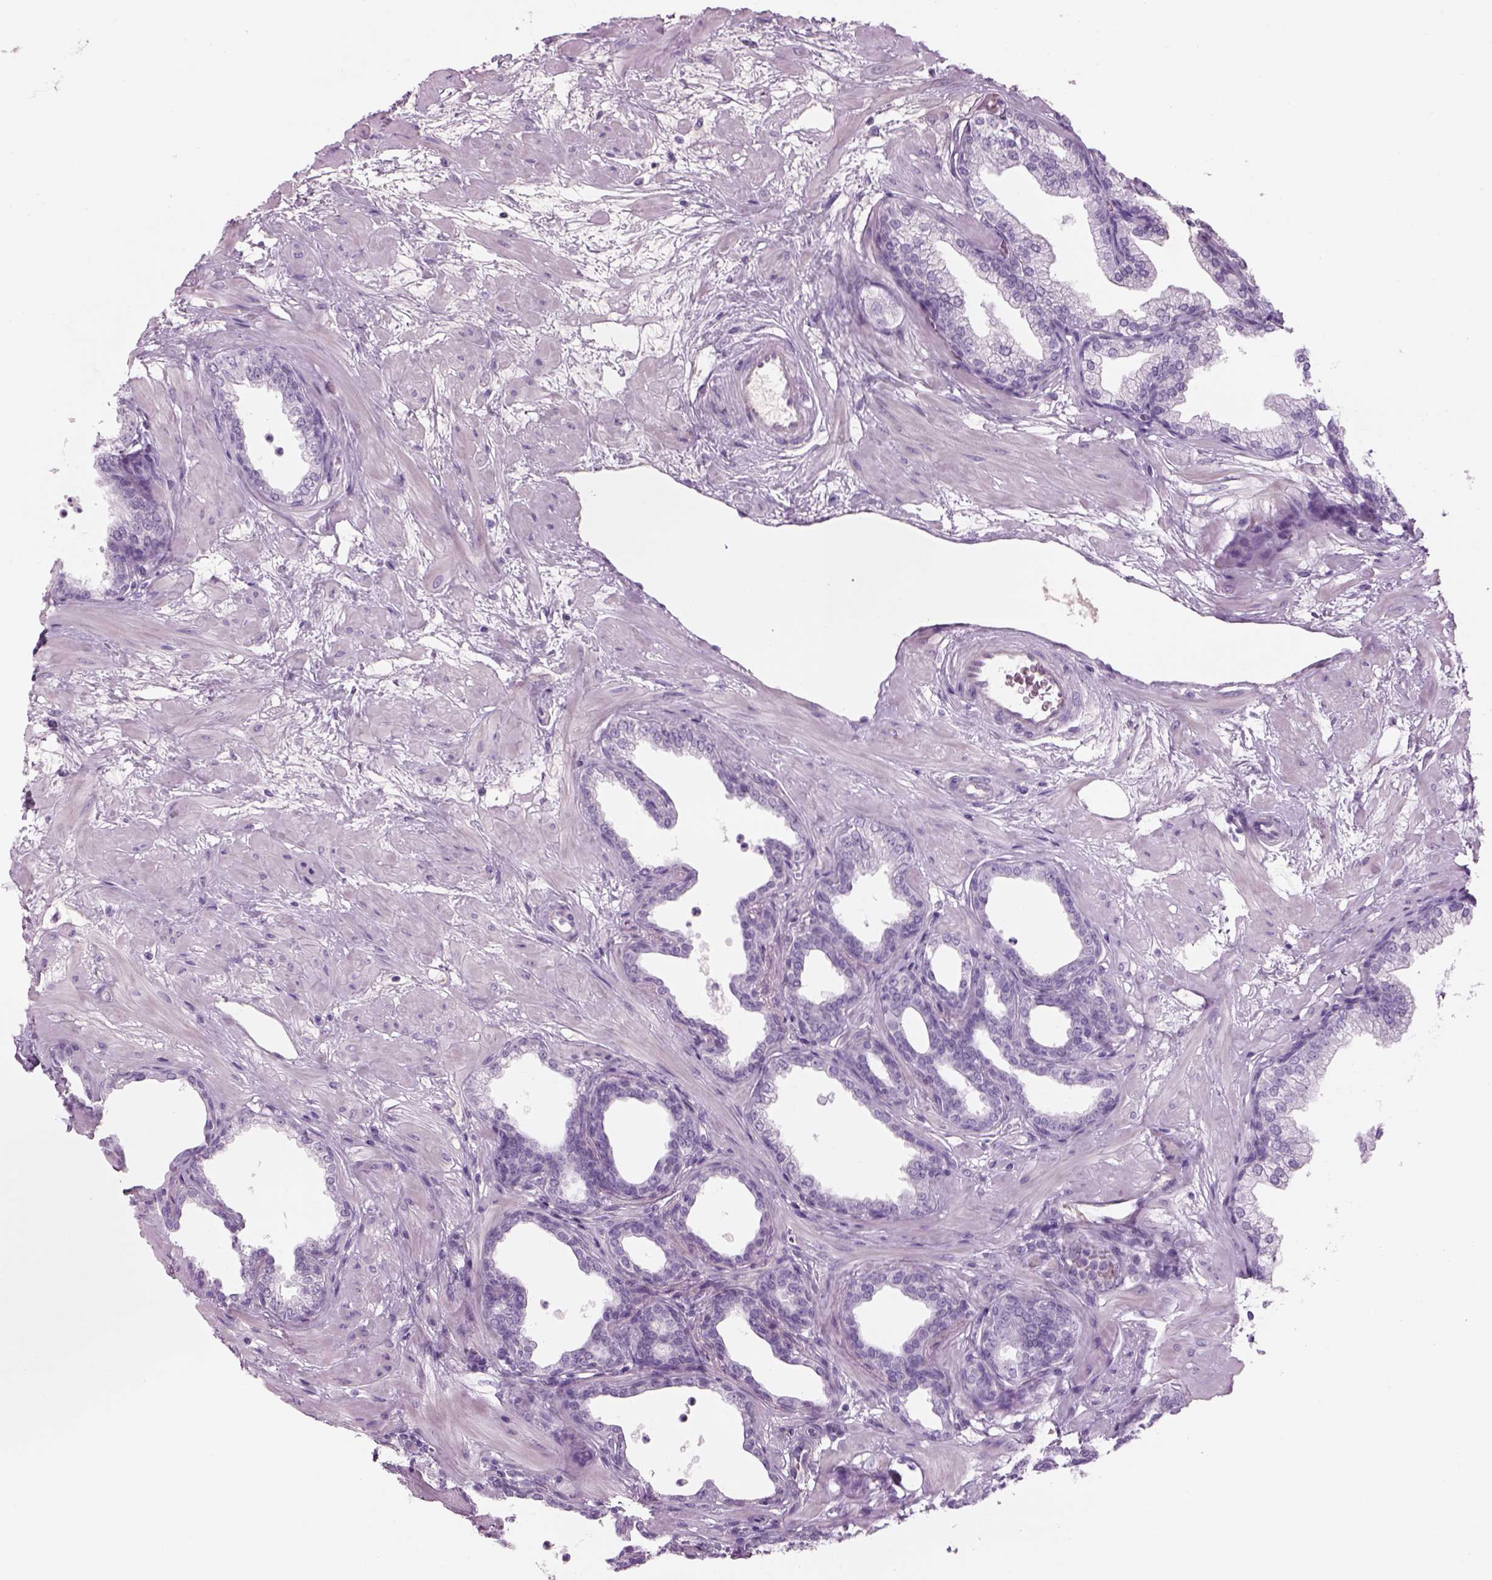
{"staining": {"intensity": "negative", "quantity": "none", "location": "none"}, "tissue": "prostate", "cell_type": "Glandular cells", "image_type": "normal", "snomed": [{"axis": "morphology", "description": "Normal tissue, NOS"}, {"axis": "topography", "description": "Prostate"}], "caption": "IHC image of benign human prostate stained for a protein (brown), which demonstrates no staining in glandular cells. (Immunohistochemistry, brightfield microscopy, high magnification).", "gene": "GAS2L2", "patient": {"sex": "male", "age": 37}}